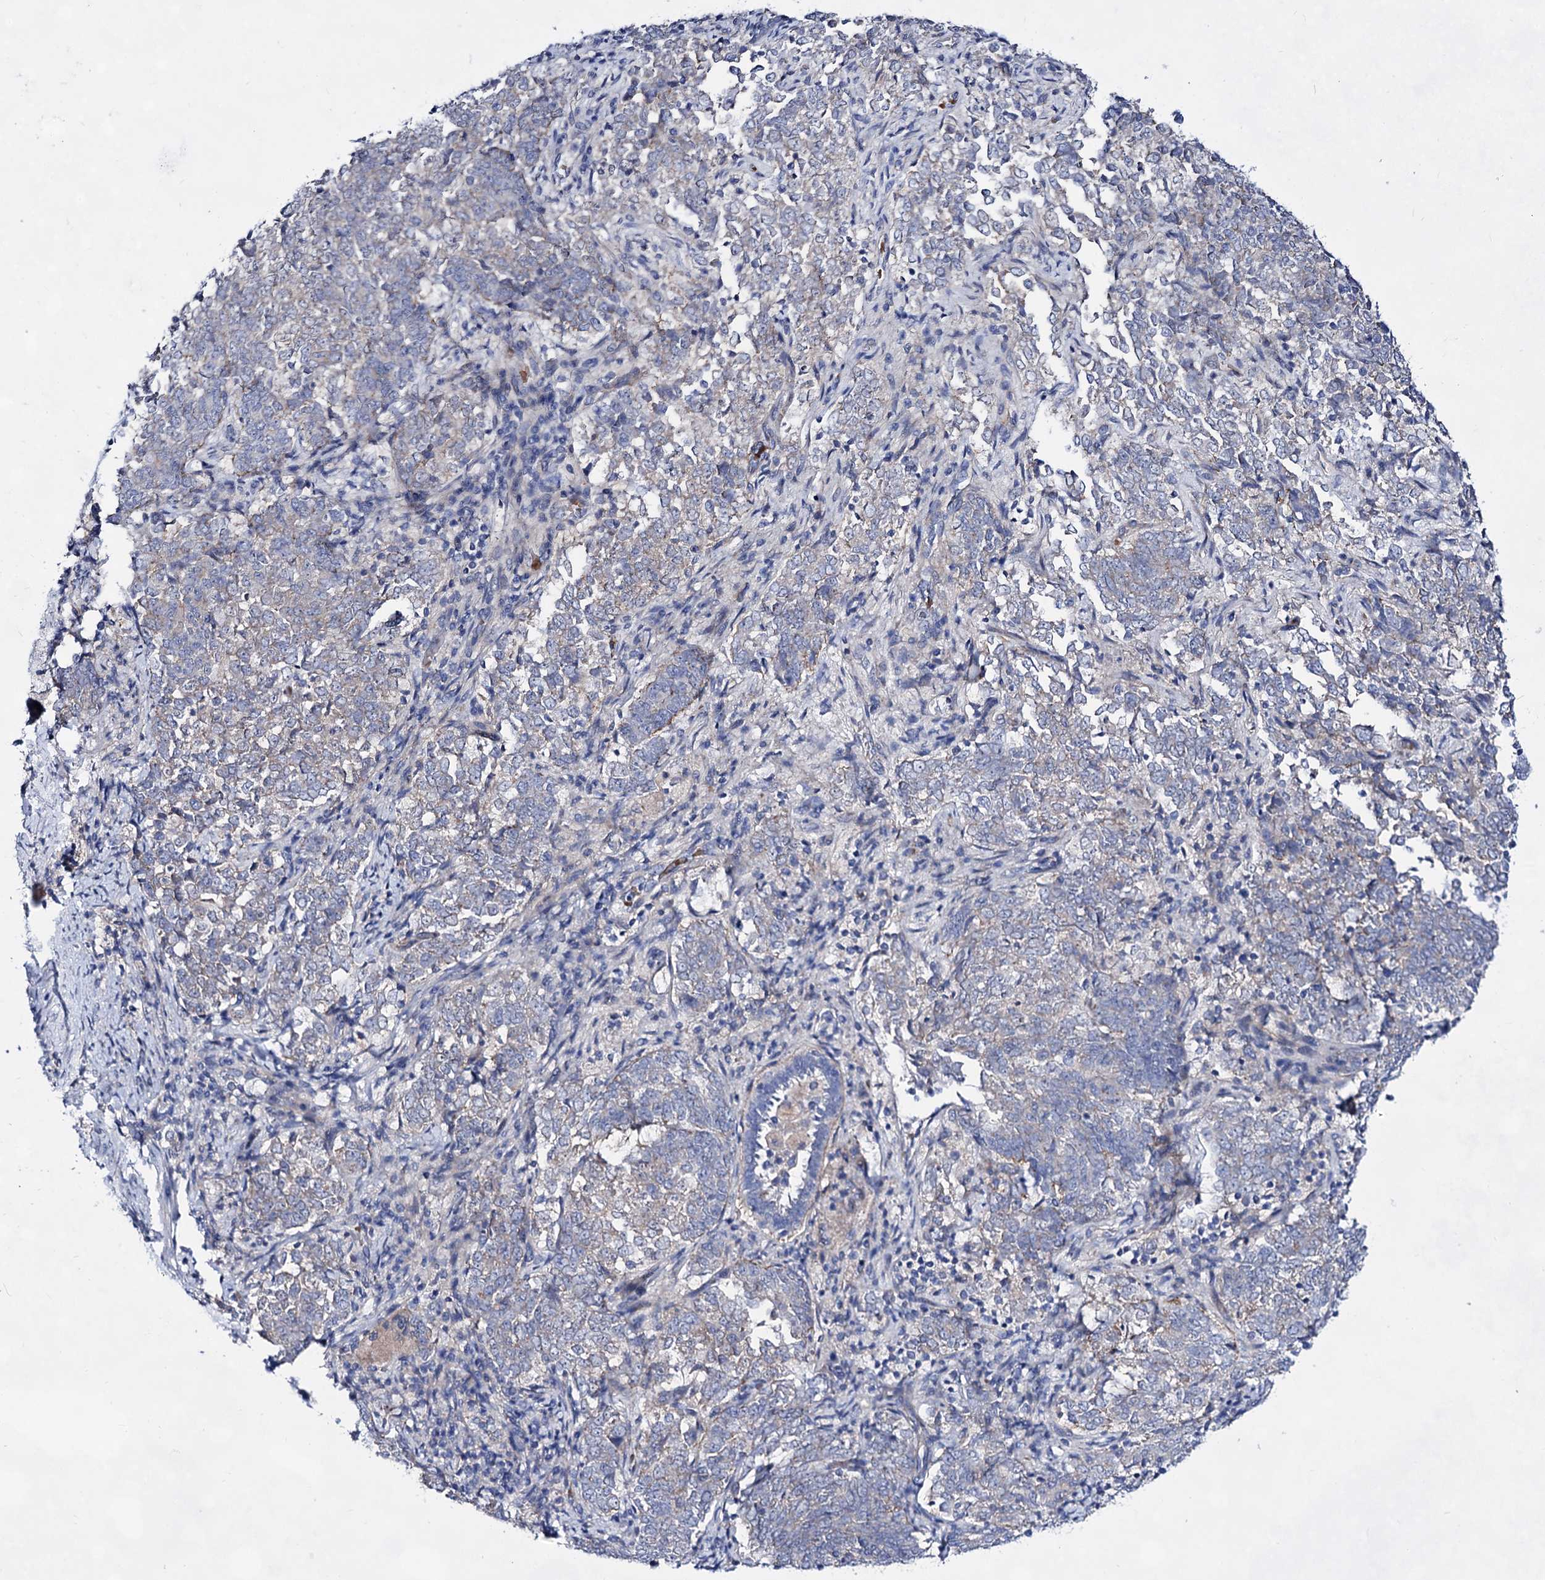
{"staining": {"intensity": "negative", "quantity": "none", "location": "none"}, "tissue": "endometrial cancer", "cell_type": "Tumor cells", "image_type": "cancer", "snomed": [{"axis": "morphology", "description": "Adenocarcinoma, NOS"}, {"axis": "topography", "description": "Endometrium"}], "caption": "Tumor cells are negative for protein expression in human adenocarcinoma (endometrial).", "gene": "PLIN1", "patient": {"sex": "female", "age": 80}}